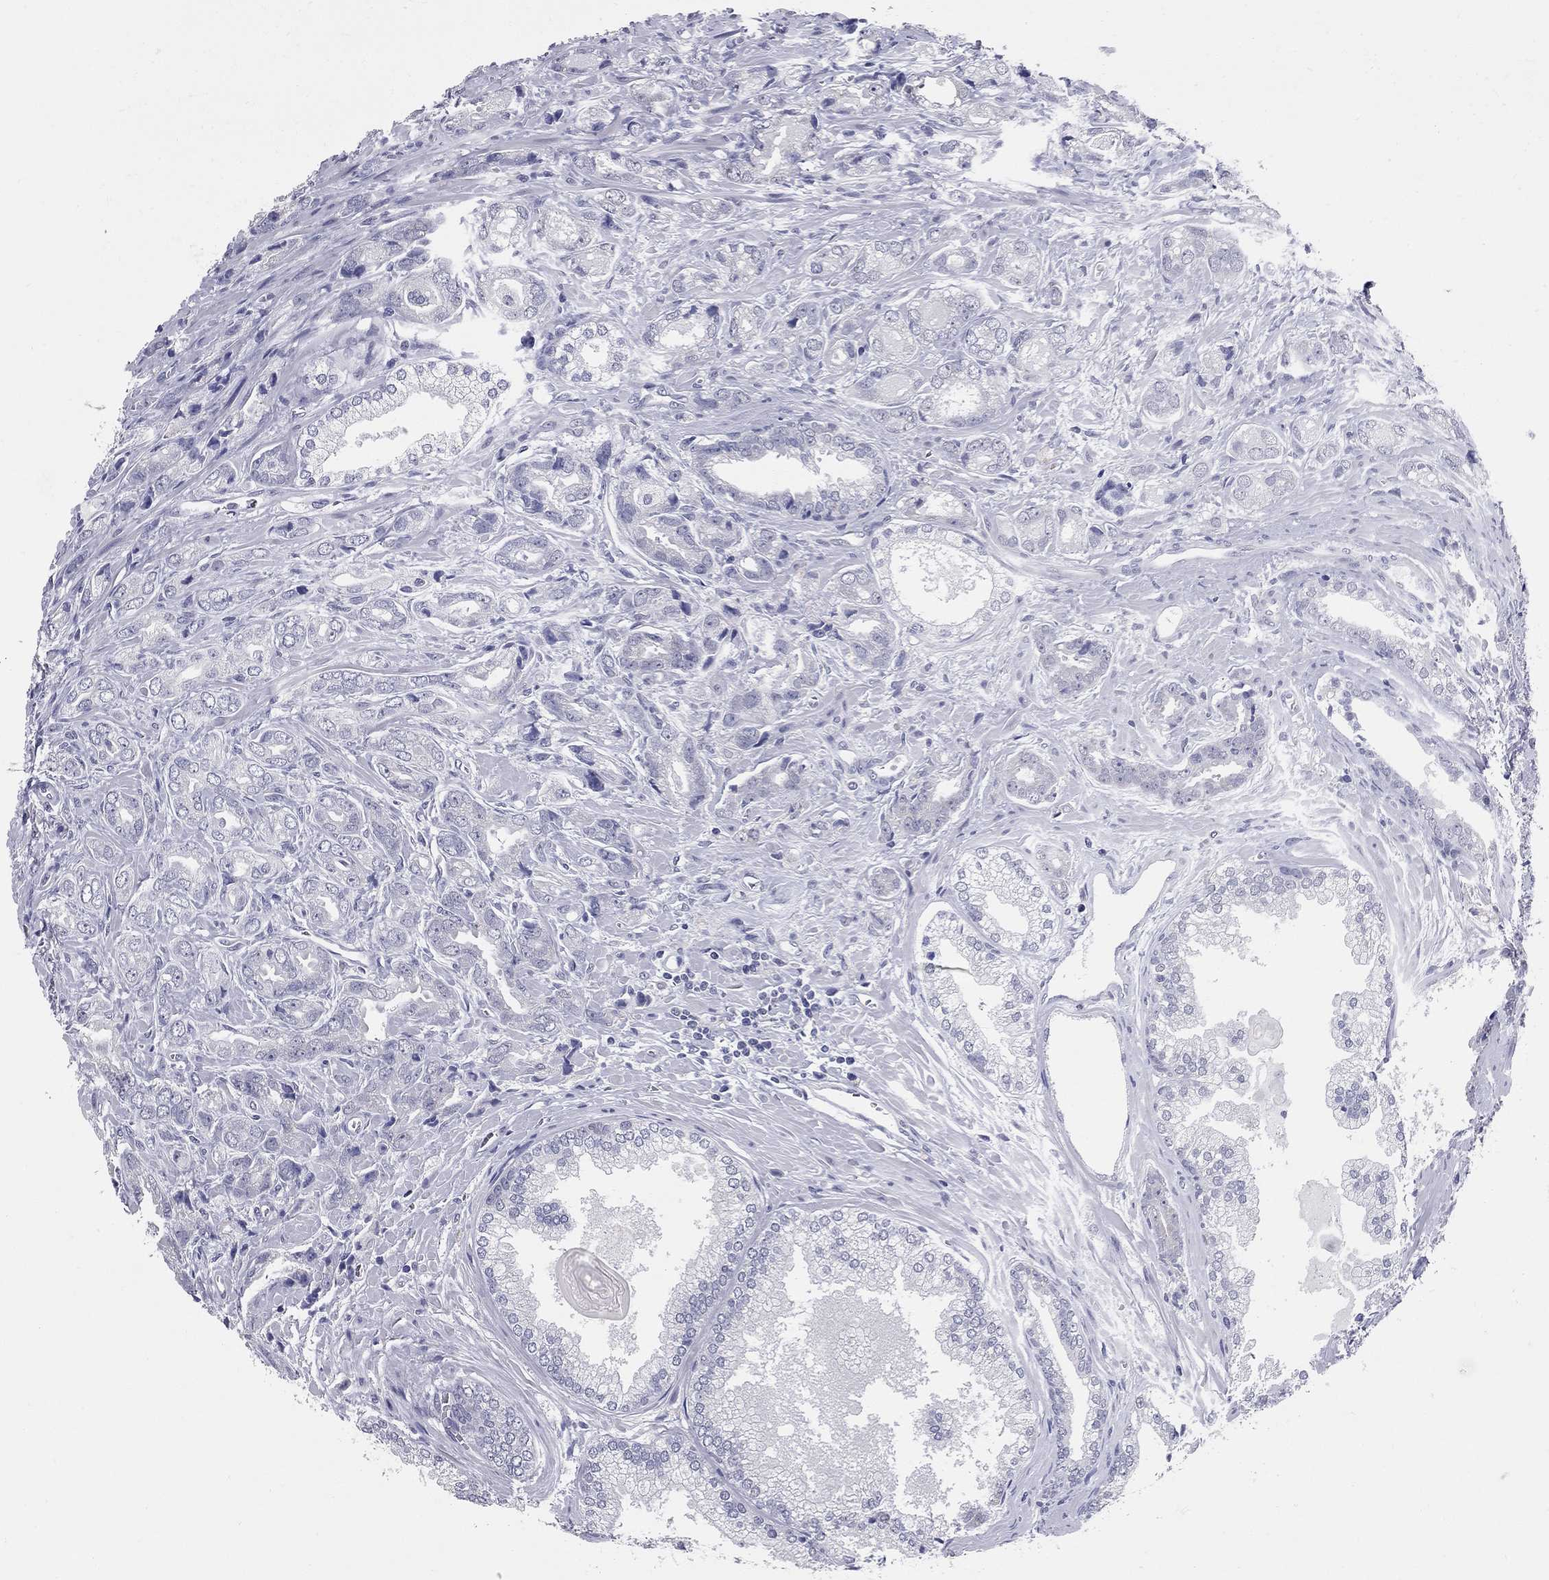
{"staining": {"intensity": "negative", "quantity": "none", "location": "none"}, "tissue": "prostate cancer", "cell_type": "Tumor cells", "image_type": "cancer", "snomed": [{"axis": "morphology", "description": "Adenocarcinoma, NOS"}, {"axis": "morphology", "description": "Adenocarcinoma, High grade"}, {"axis": "topography", "description": "Prostate"}], "caption": "This is an IHC image of human high-grade adenocarcinoma (prostate). There is no staining in tumor cells.", "gene": "SHOC2", "patient": {"sex": "male", "age": 70}}